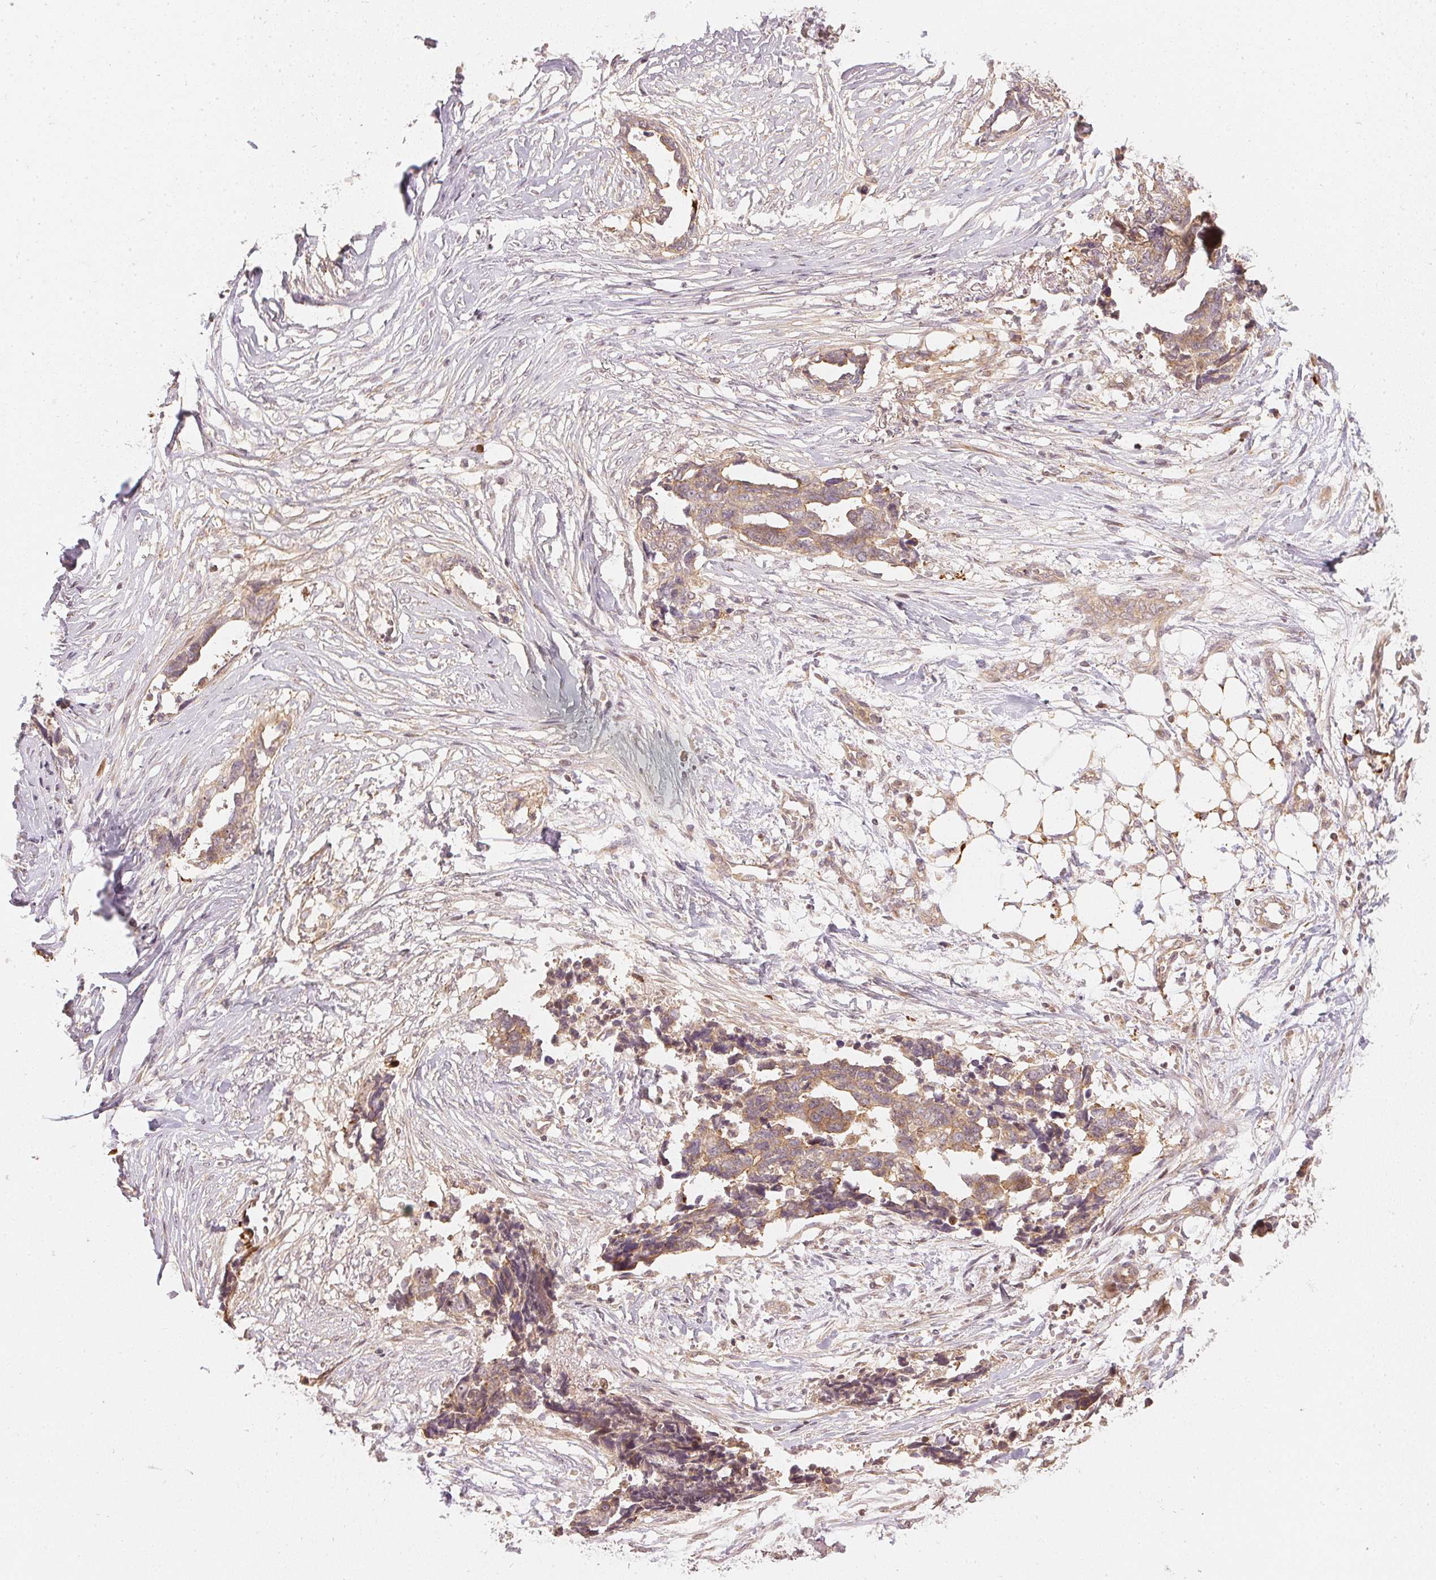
{"staining": {"intensity": "weak", "quantity": ">75%", "location": "cytoplasmic/membranous"}, "tissue": "ovarian cancer", "cell_type": "Tumor cells", "image_type": "cancer", "snomed": [{"axis": "morphology", "description": "Cystadenocarcinoma, serous, NOS"}, {"axis": "topography", "description": "Ovary"}], "caption": "Human ovarian serous cystadenocarcinoma stained for a protein (brown) demonstrates weak cytoplasmic/membranous positive staining in approximately >75% of tumor cells.", "gene": "WDR54", "patient": {"sex": "female", "age": 69}}